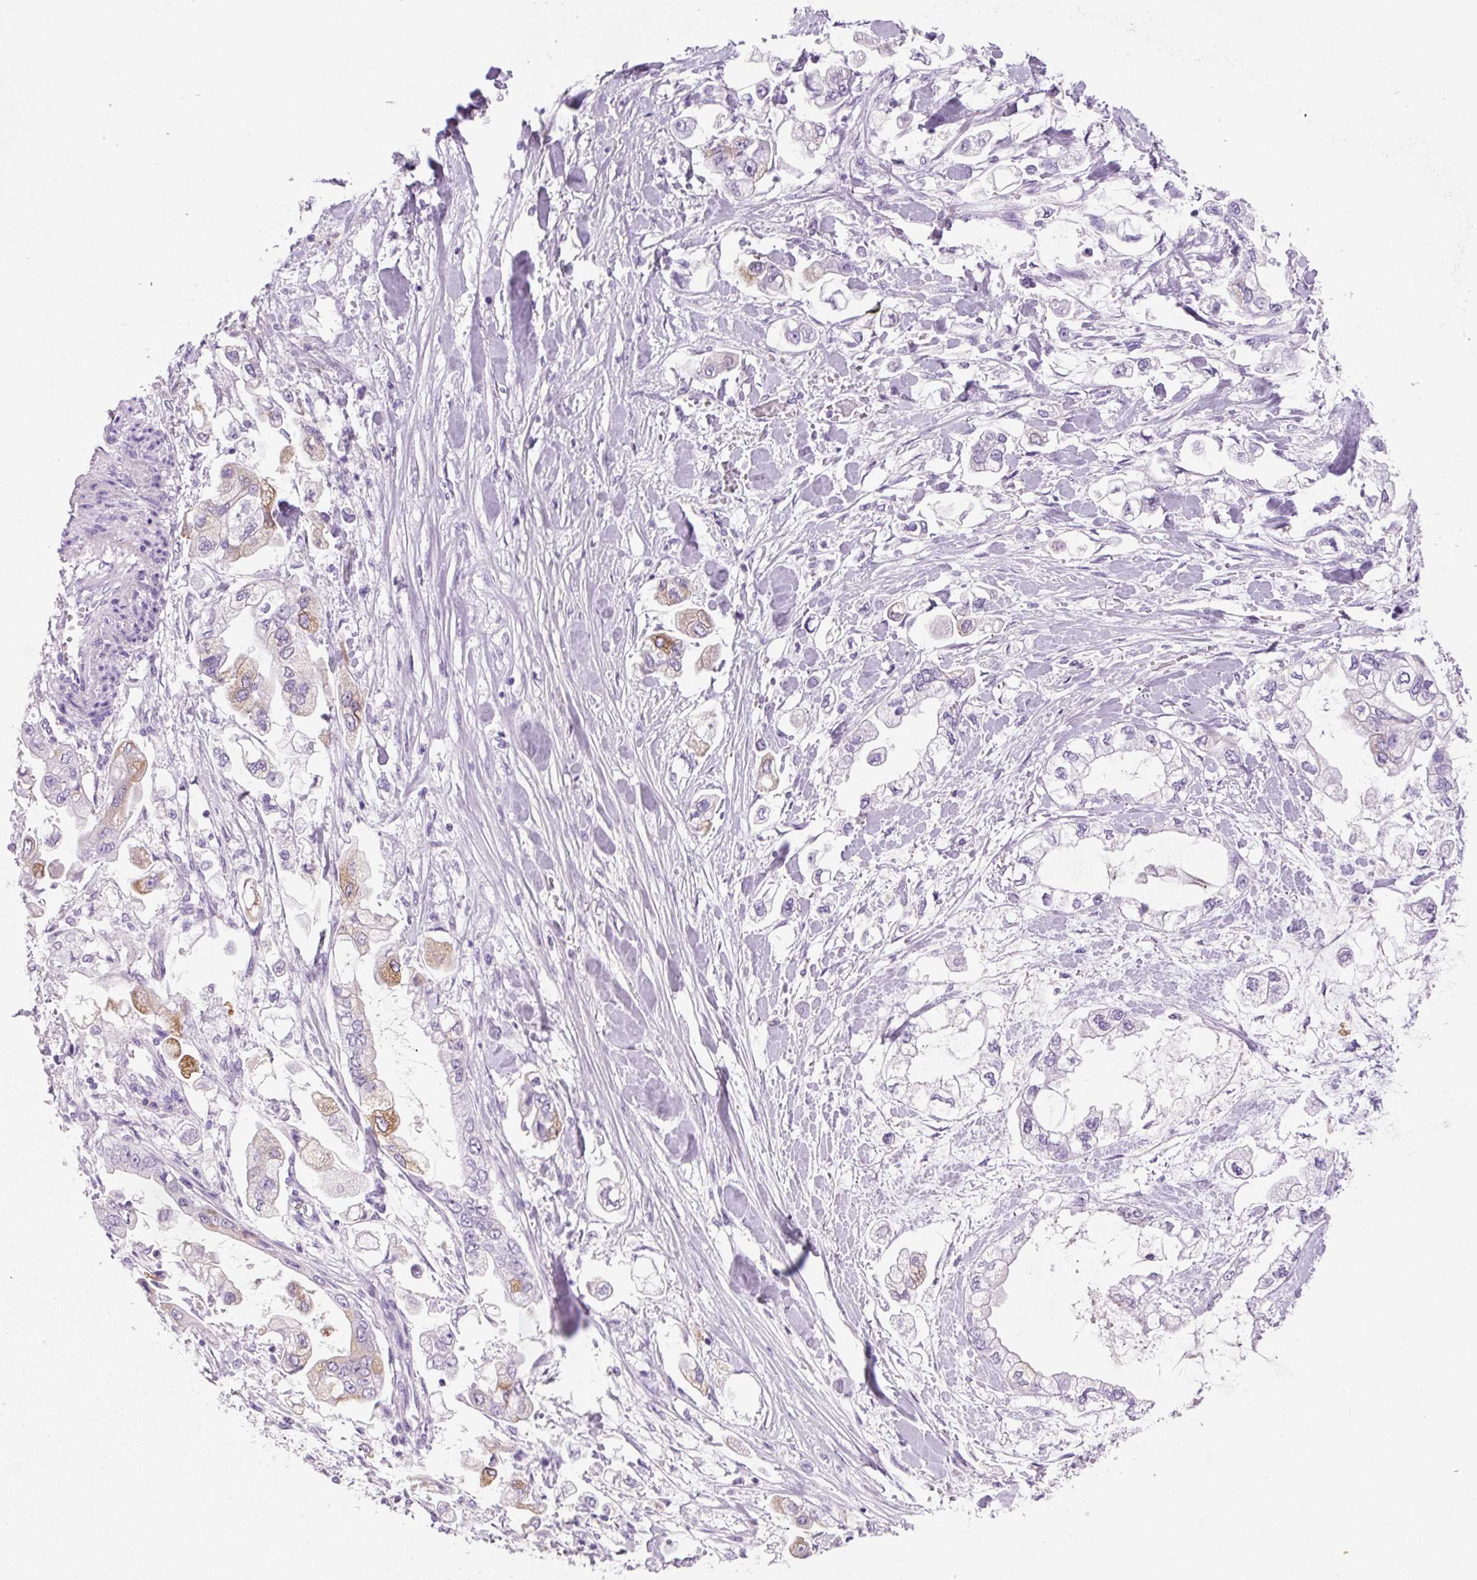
{"staining": {"intensity": "moderate", "quantity": "<25%", "location": "cytoplasmic/membranous"}, "tissue": "stomach cancer", "cell_type": "Tumor cells", "image_type": "cancer", "snomed": [{"axis": "morphology", "description": "Adenocarcinoma, NOS"}, {"axis": "topography", "description": "Stomach"}], "caption": "IHC (DAB) staining of human stomach cancer demonstrates moderate cytoplasmic/membranous protein positivity in approximately <25% of tumor cells. (DAB IHC, brown staining for protein, blue staining for nuclei).", "gene": "PRRT1", "patient": {"sex": "male", "age": 62}}